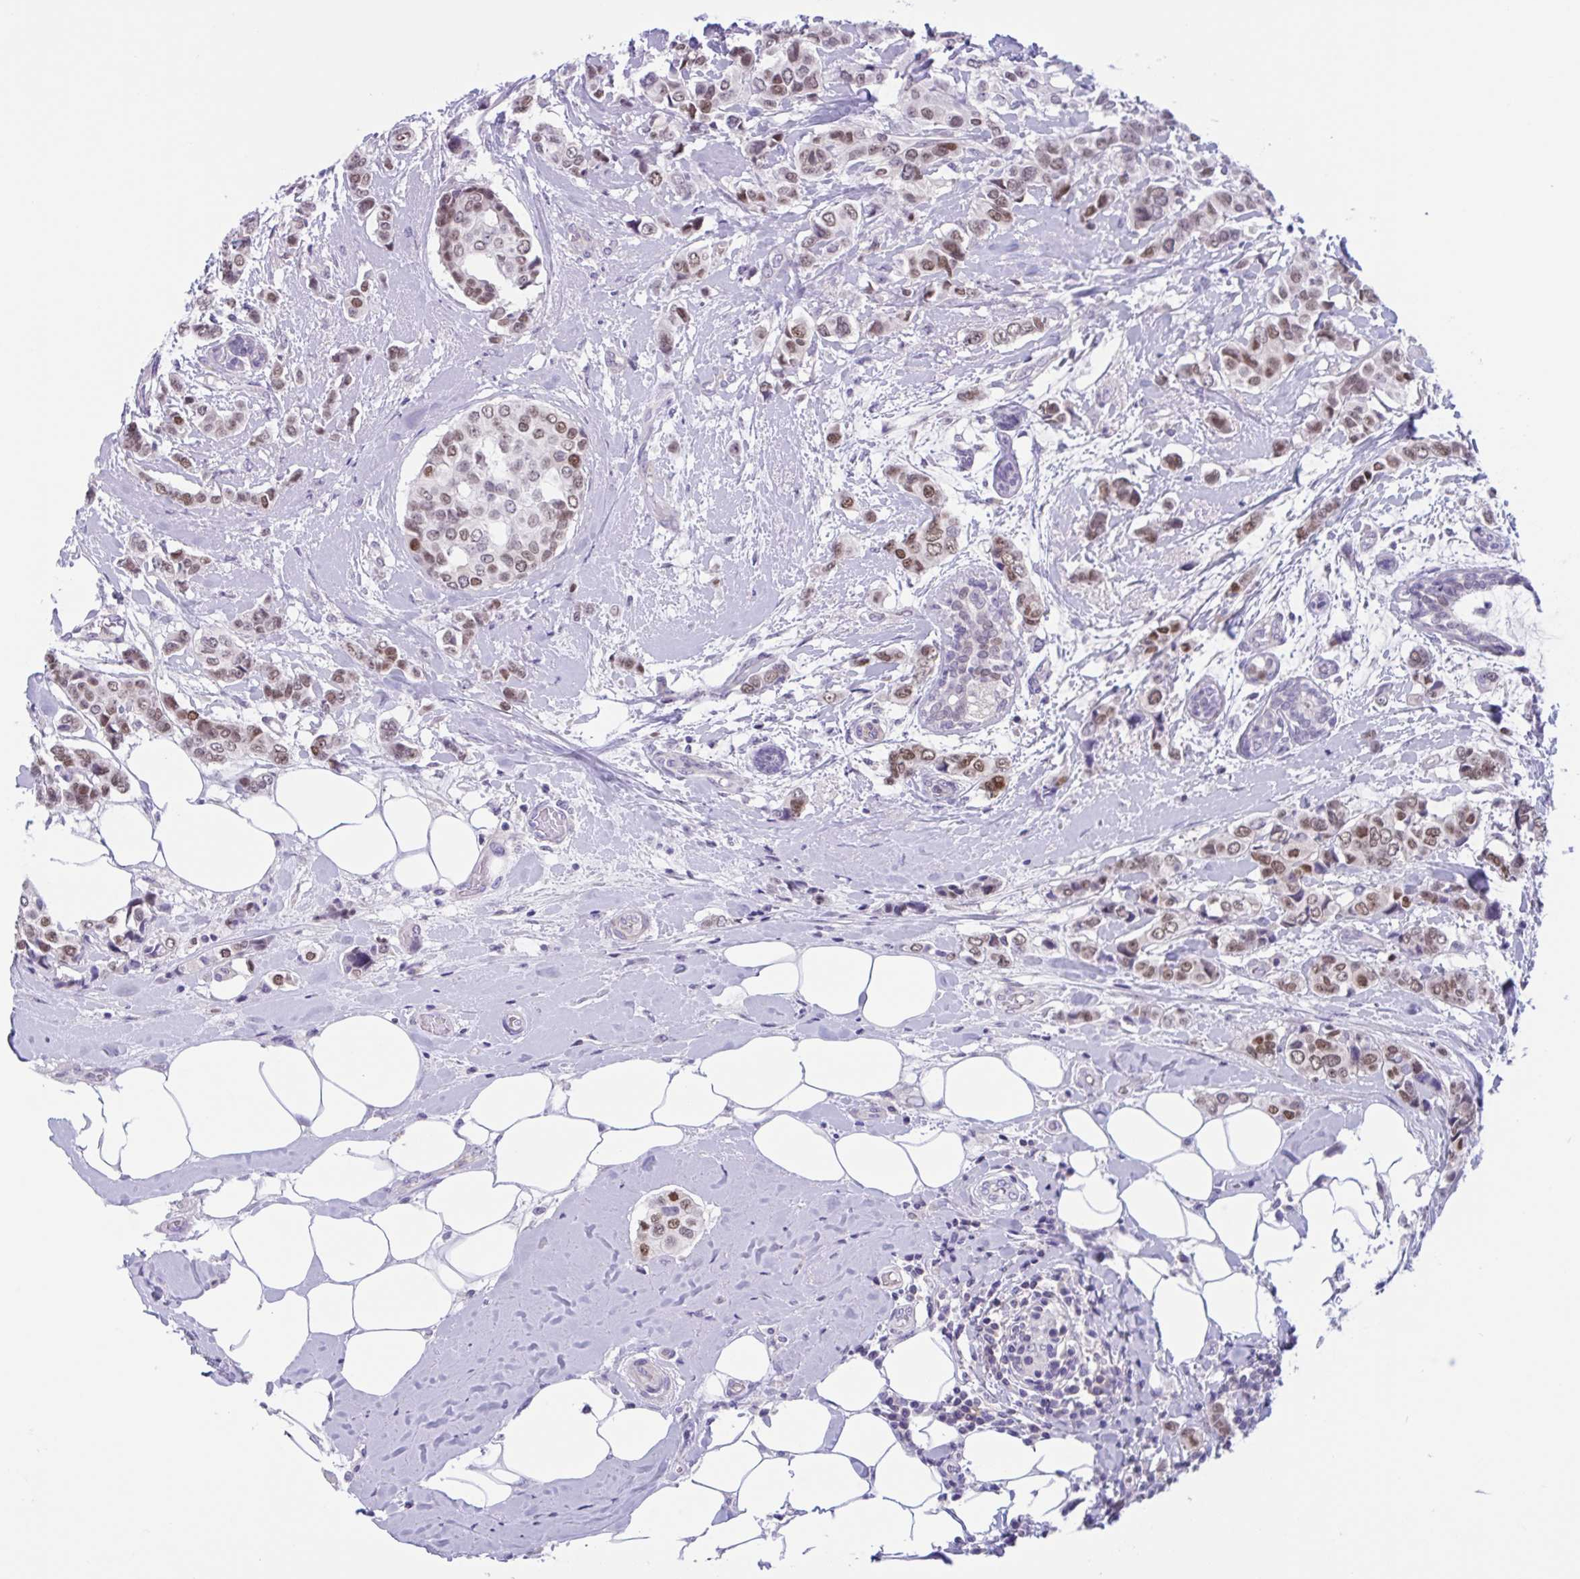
{"staining": {"intensity": "moderate", "quantity": ">75%", "location": "nuclear"}, "tissue": "breast cancer", "cell_type": "Tumor cells", "image_type": "cancer", "snomed": [{"axis": "morphology", "description": "Lobular carcinoma"}, {"axis": "topography", "description": "Breast"}], "caption": "Immunohistochemical staining of breast cancer displays medium levels of moderate nuclear staining in approximately >75% of tumor cells.", "gene": "WNT9B", "patient": {"sex": "female", "age": 51}}